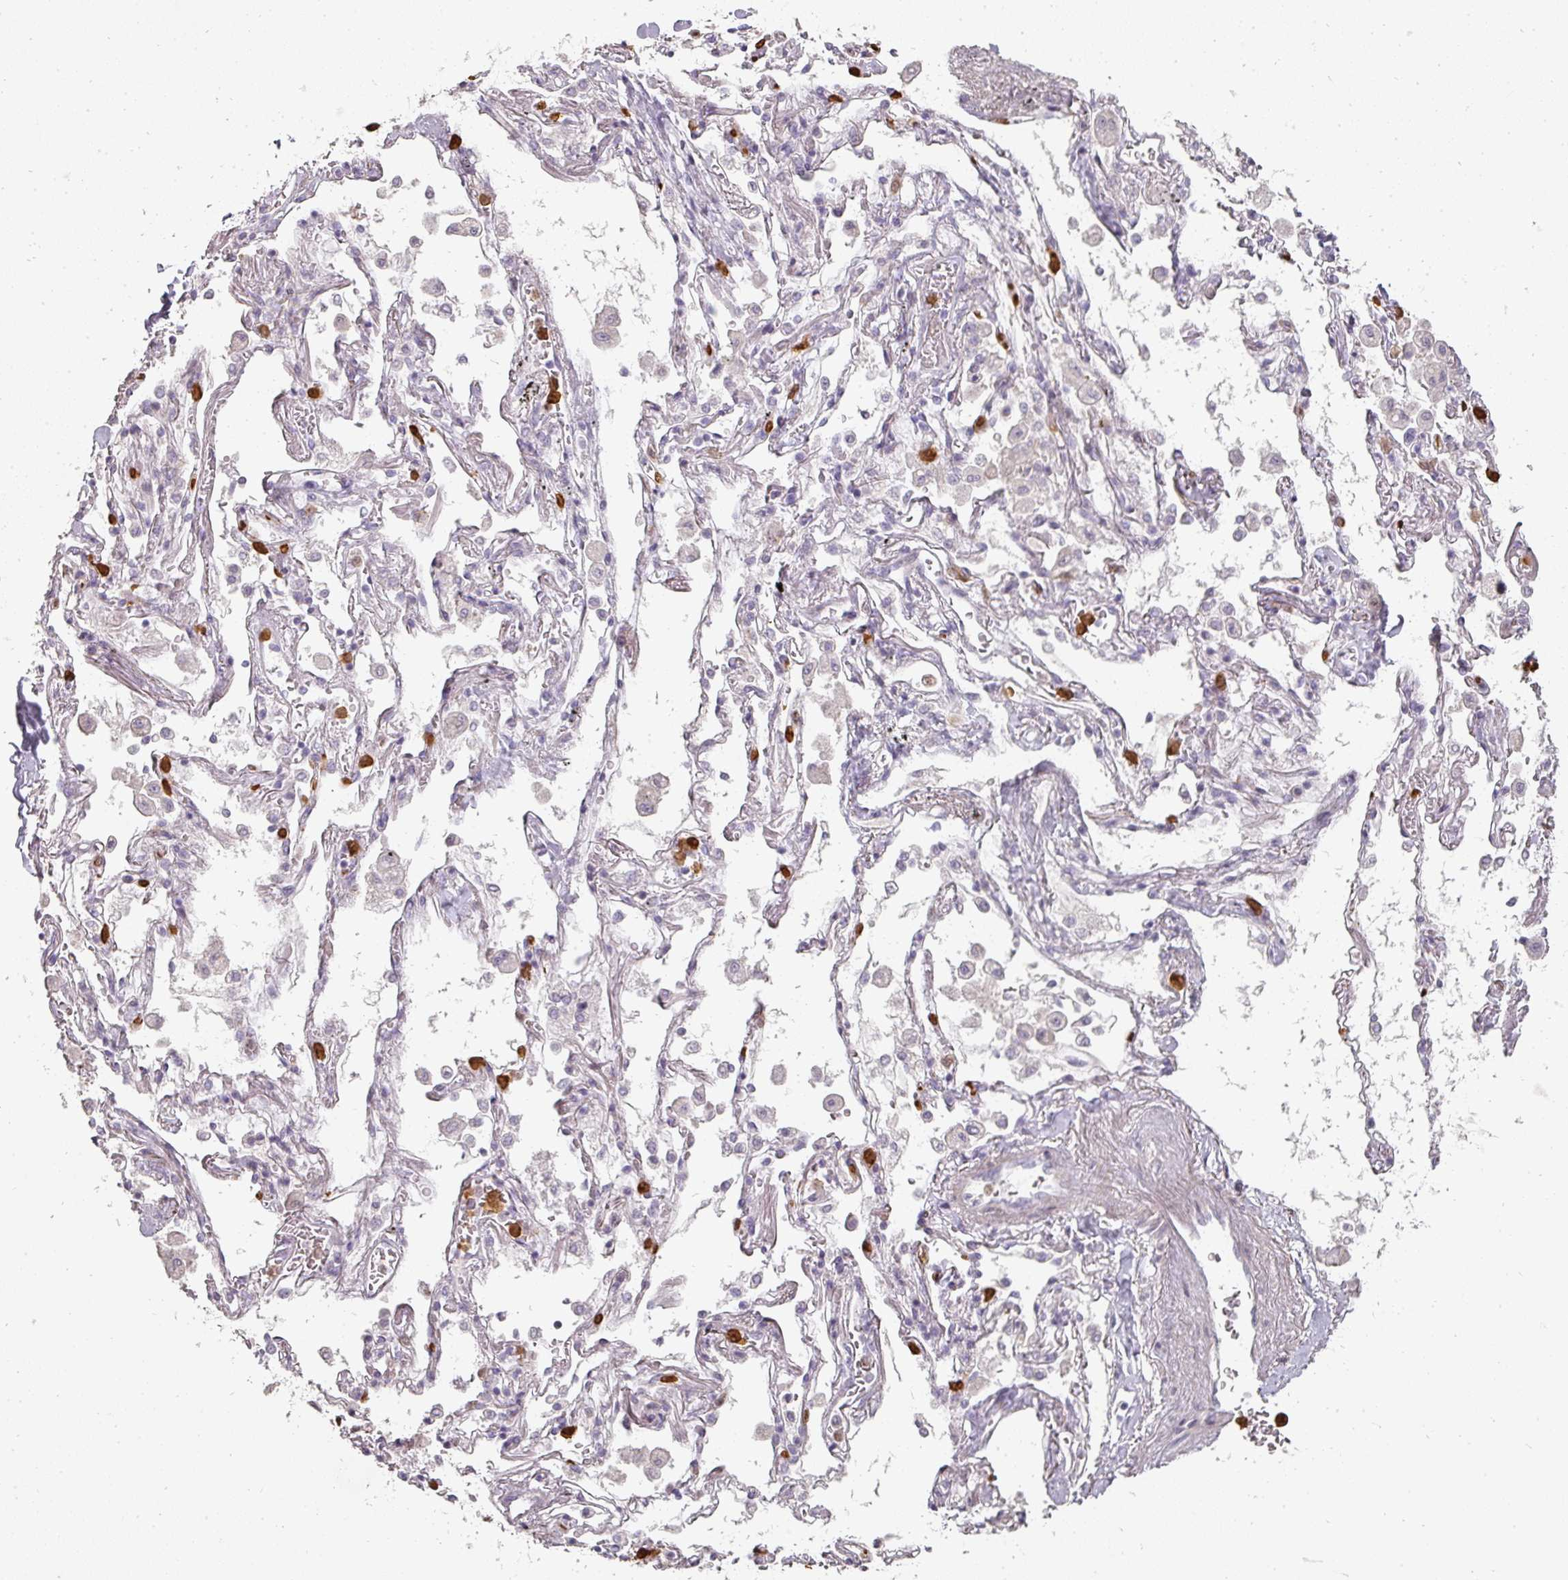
{"staining": {"intensity": "weak", "quantity": "25%-75%", "location": "cytoplasmic/membranous"}, "tissue": "adipose tissue", "cell_type": "Adipocytes", "image_type": "normal", "snomed": [{"axis": "morphology", "description": "Normal tissue, NOS"}, {"axis": "topography", "description": "Cartilage tissue"}], "caption": "This is a histology image of immunohistochemistry (IHC) staining of benign adipose tissue, which shows weak positivity in the cytoplasmic/membranous of adipocytes.", "gene": "BIK", "patient": {"sex": "male", "age": 73}}